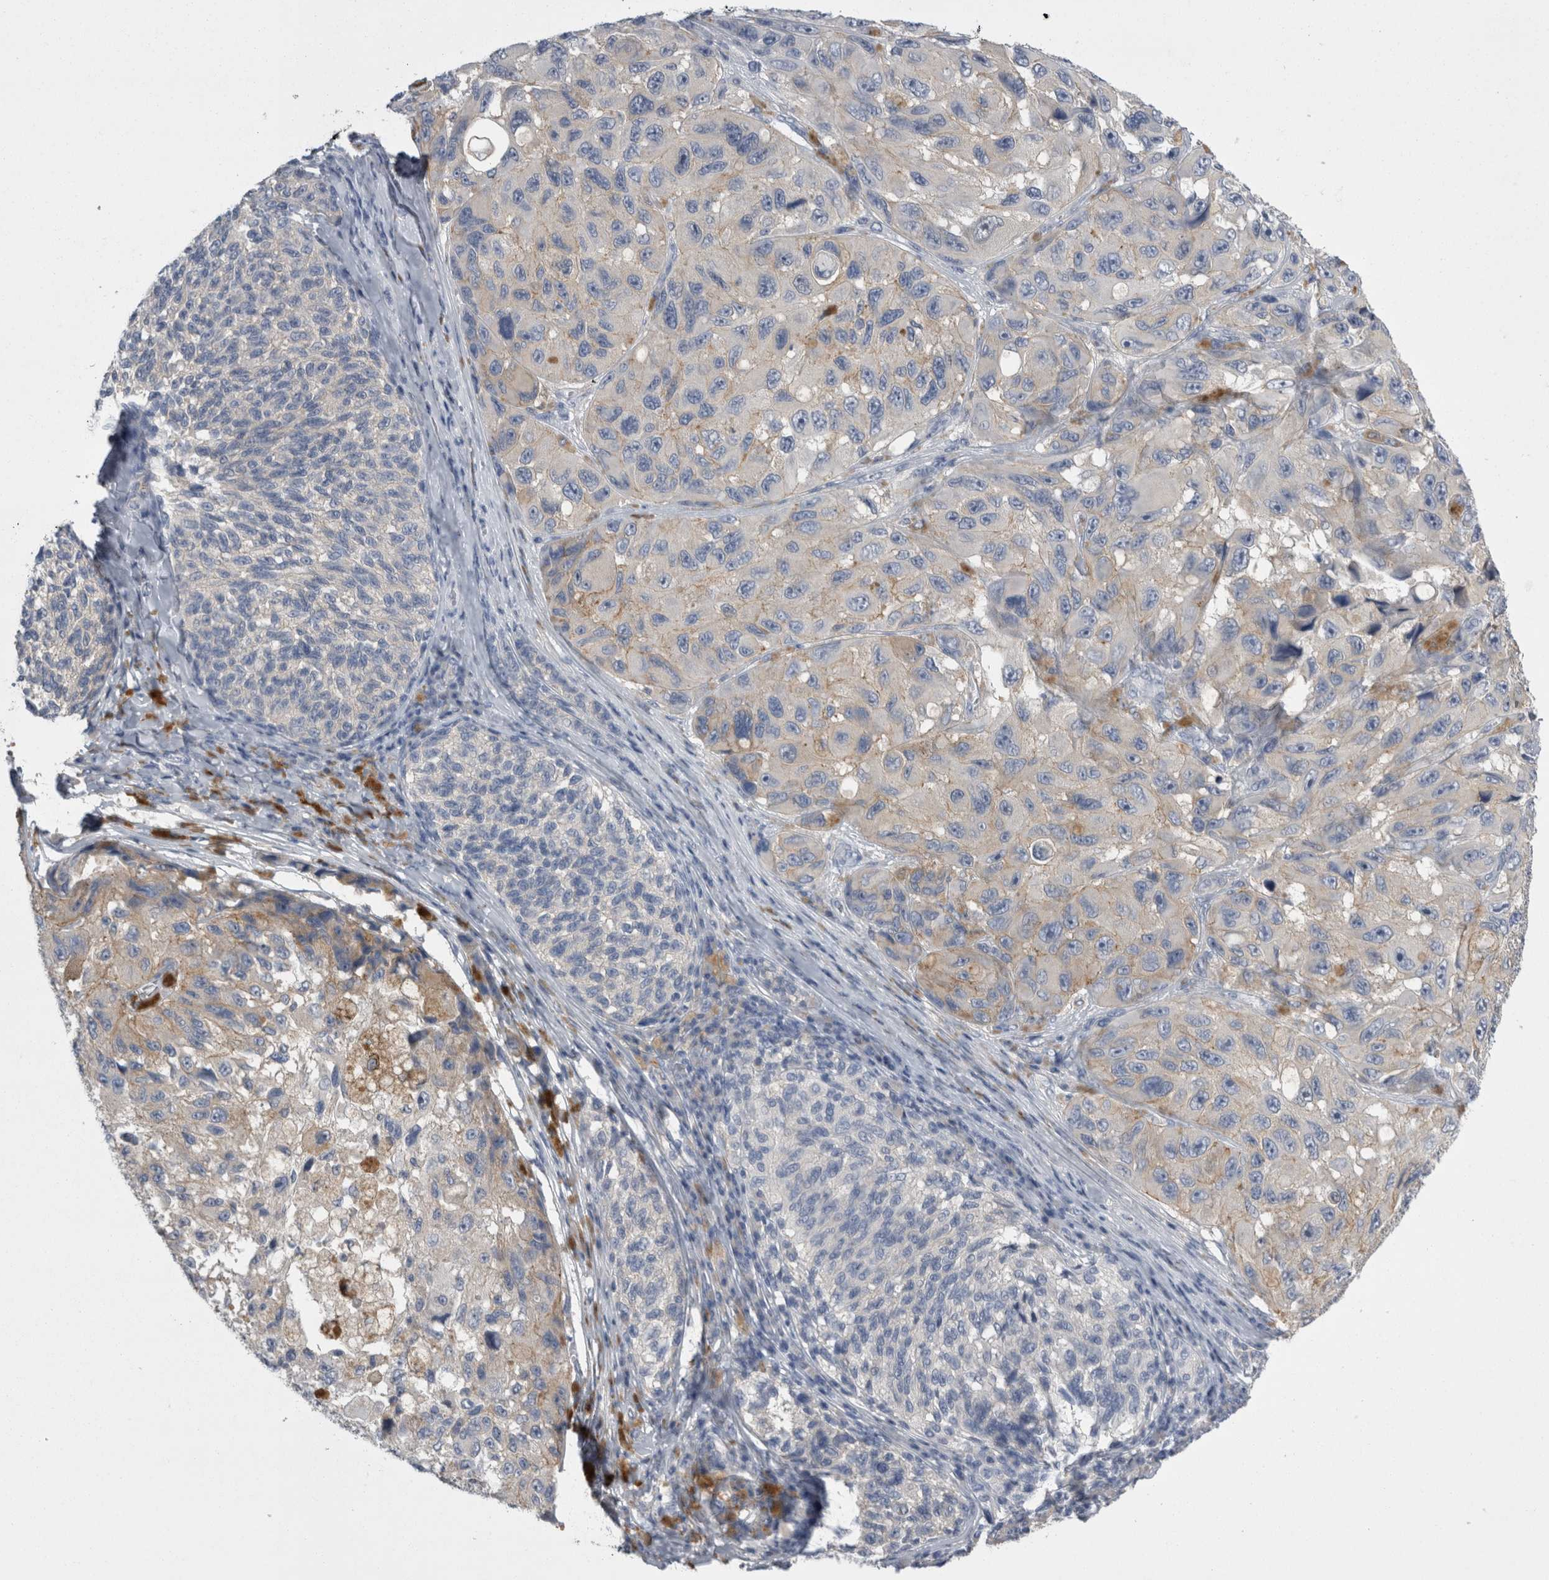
{"staining": {"intensity": "negative", "quantity": "none", "location": "none"}, "tissue": "melanoma", "cell_type": "Tumor cells", "image_type": "cancer", "snomed": [{"axis": "morphology", "description": "Malignant melanoma, NOS"}, {"axis": "topography", "description": "Skin"}], "caption": "Immunohistochemical staining of malignant melanoma shows no significant staining in tumor cells.", "gene": "REG1A", "patient": {"sex": "female", "age": 73}}